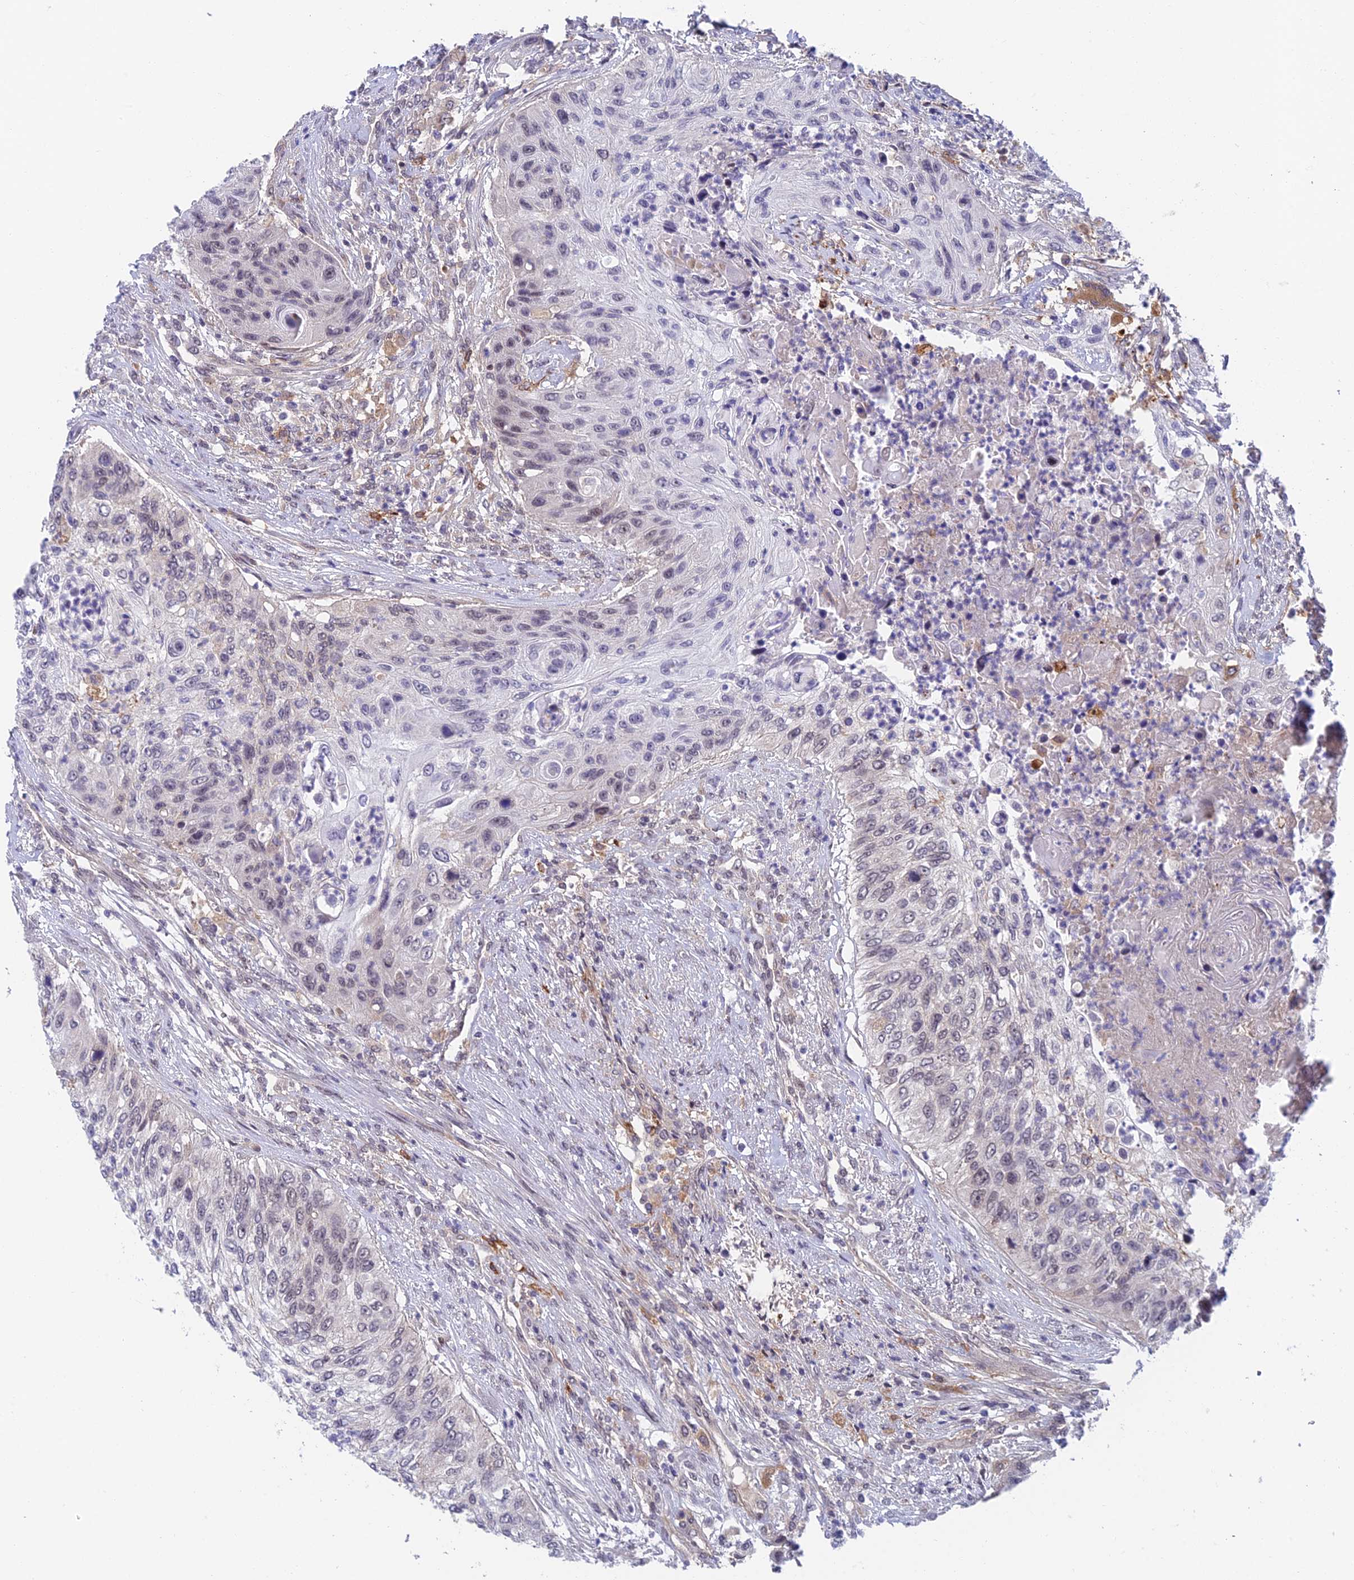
{"staining": {"intensity": "weak", "quantity": "<25%", "location": "nuclear"}, "tissue": "urothelial cancer", "cell_type": "Tumor cells", "image_type": "cancer", "snomed": [{"axis": "morphology", "description": "Urothelial carcinoma, High grade"}, {"axis": "topography", "description": "Urinary bladder"}], "caption": "Immunohistochemistry image of neoplastic tissue: urothelial carcinoma (high-grade) stained with DAB displays no significant protein staining in tumor cells.", "gene": "NSMCE1", "patient": {"sex": "female", "age": 60}}